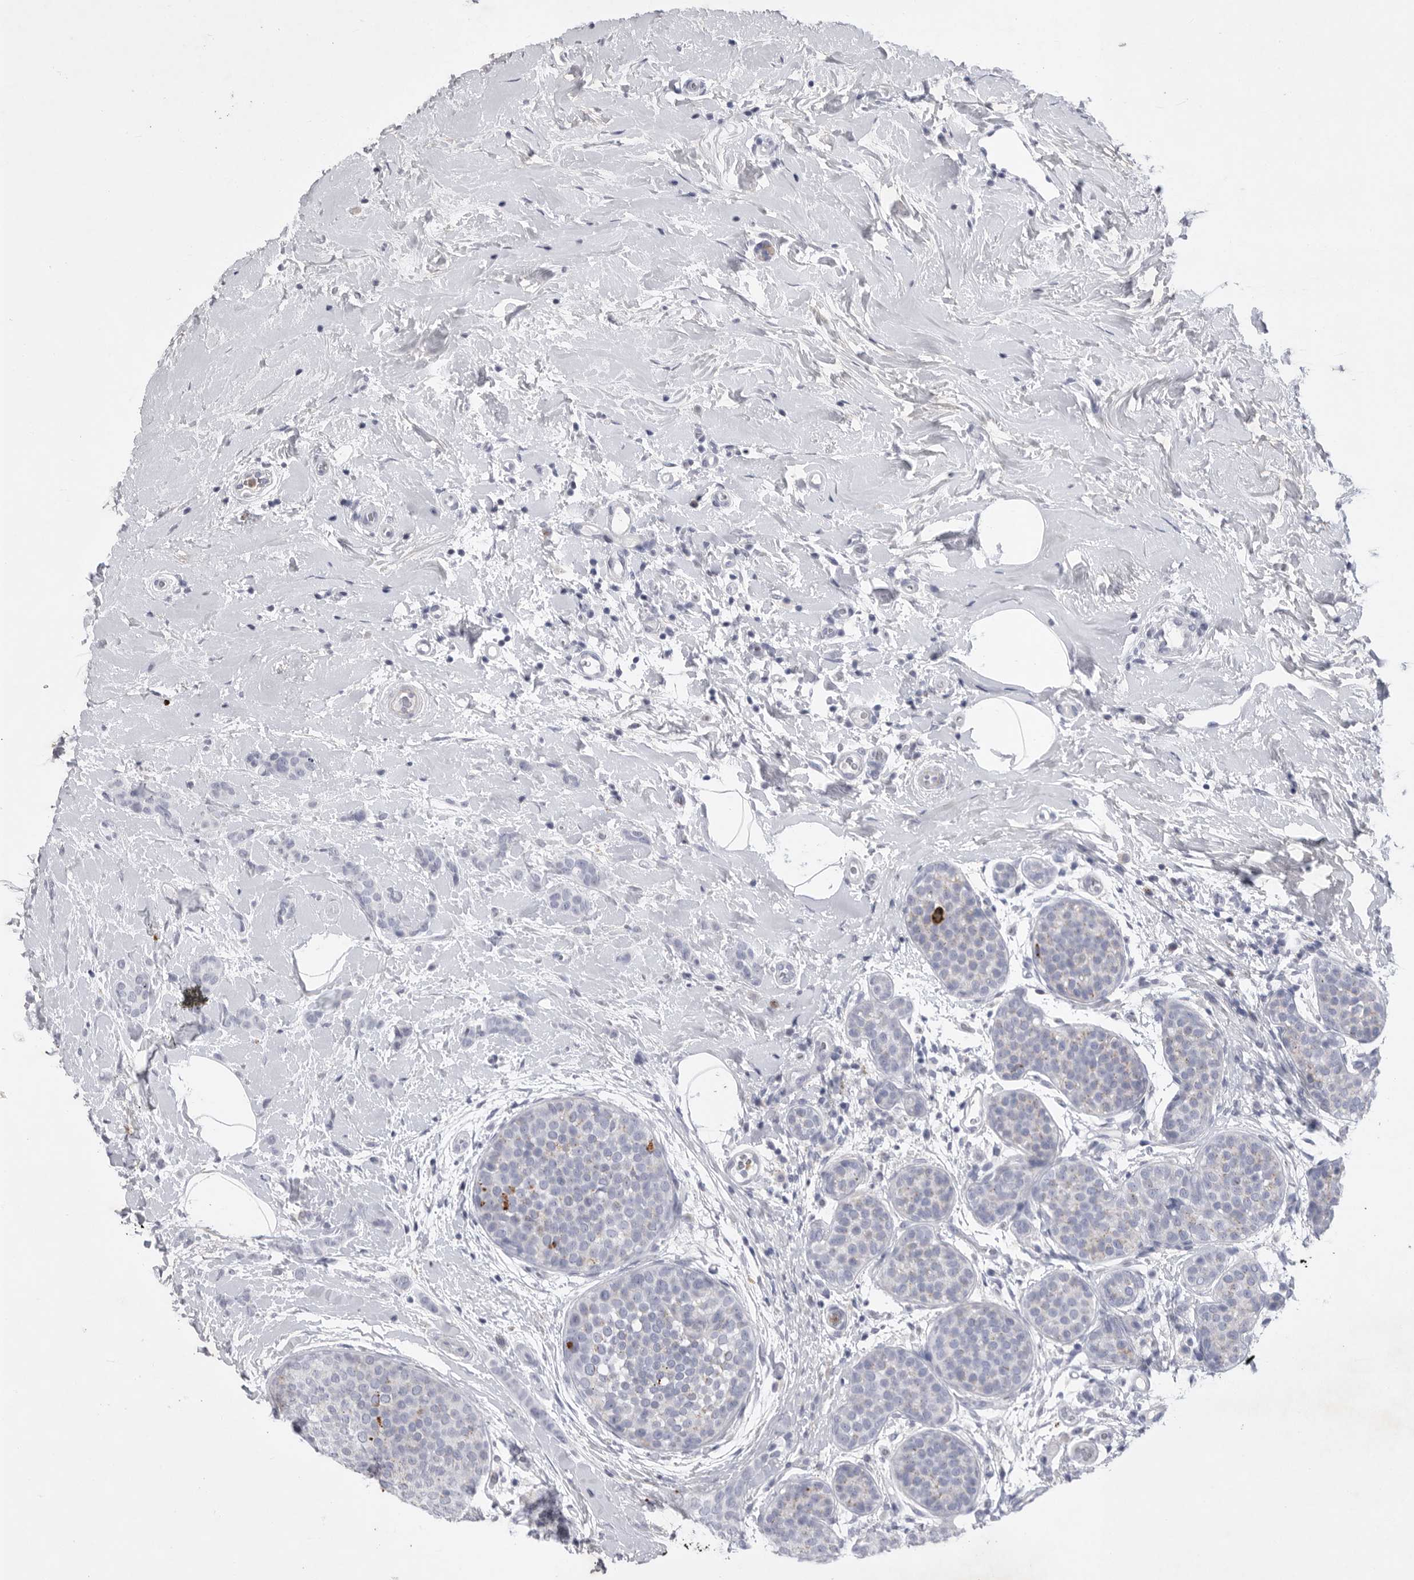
{"staining": {"intensity": "negative", "quantity": "none", "location": "none"}, "tissue": "breast cancer", "cell_type": "Tumor cells", "image_type": "cancer", "snomed": [{"axis": "morphology", "description": "Lobular carcinoma, in situ"}, {"axis": "morphology", "description": "Lobular carcinoma"}, {"axis": "topography", "description": "Breast"}], "caption": "A histopathology image of lobular carcinoma (breast) stained for a protein demonstrates no brown staining in tumor cells. The staining was performed using DAB to visualize the protein expression in brown, while the nuclei were stained in blue with hematoxylin (Magnification: 20x).", "gene": "SIGLEC10", "patient": {"sex": "female", "age": 41}}